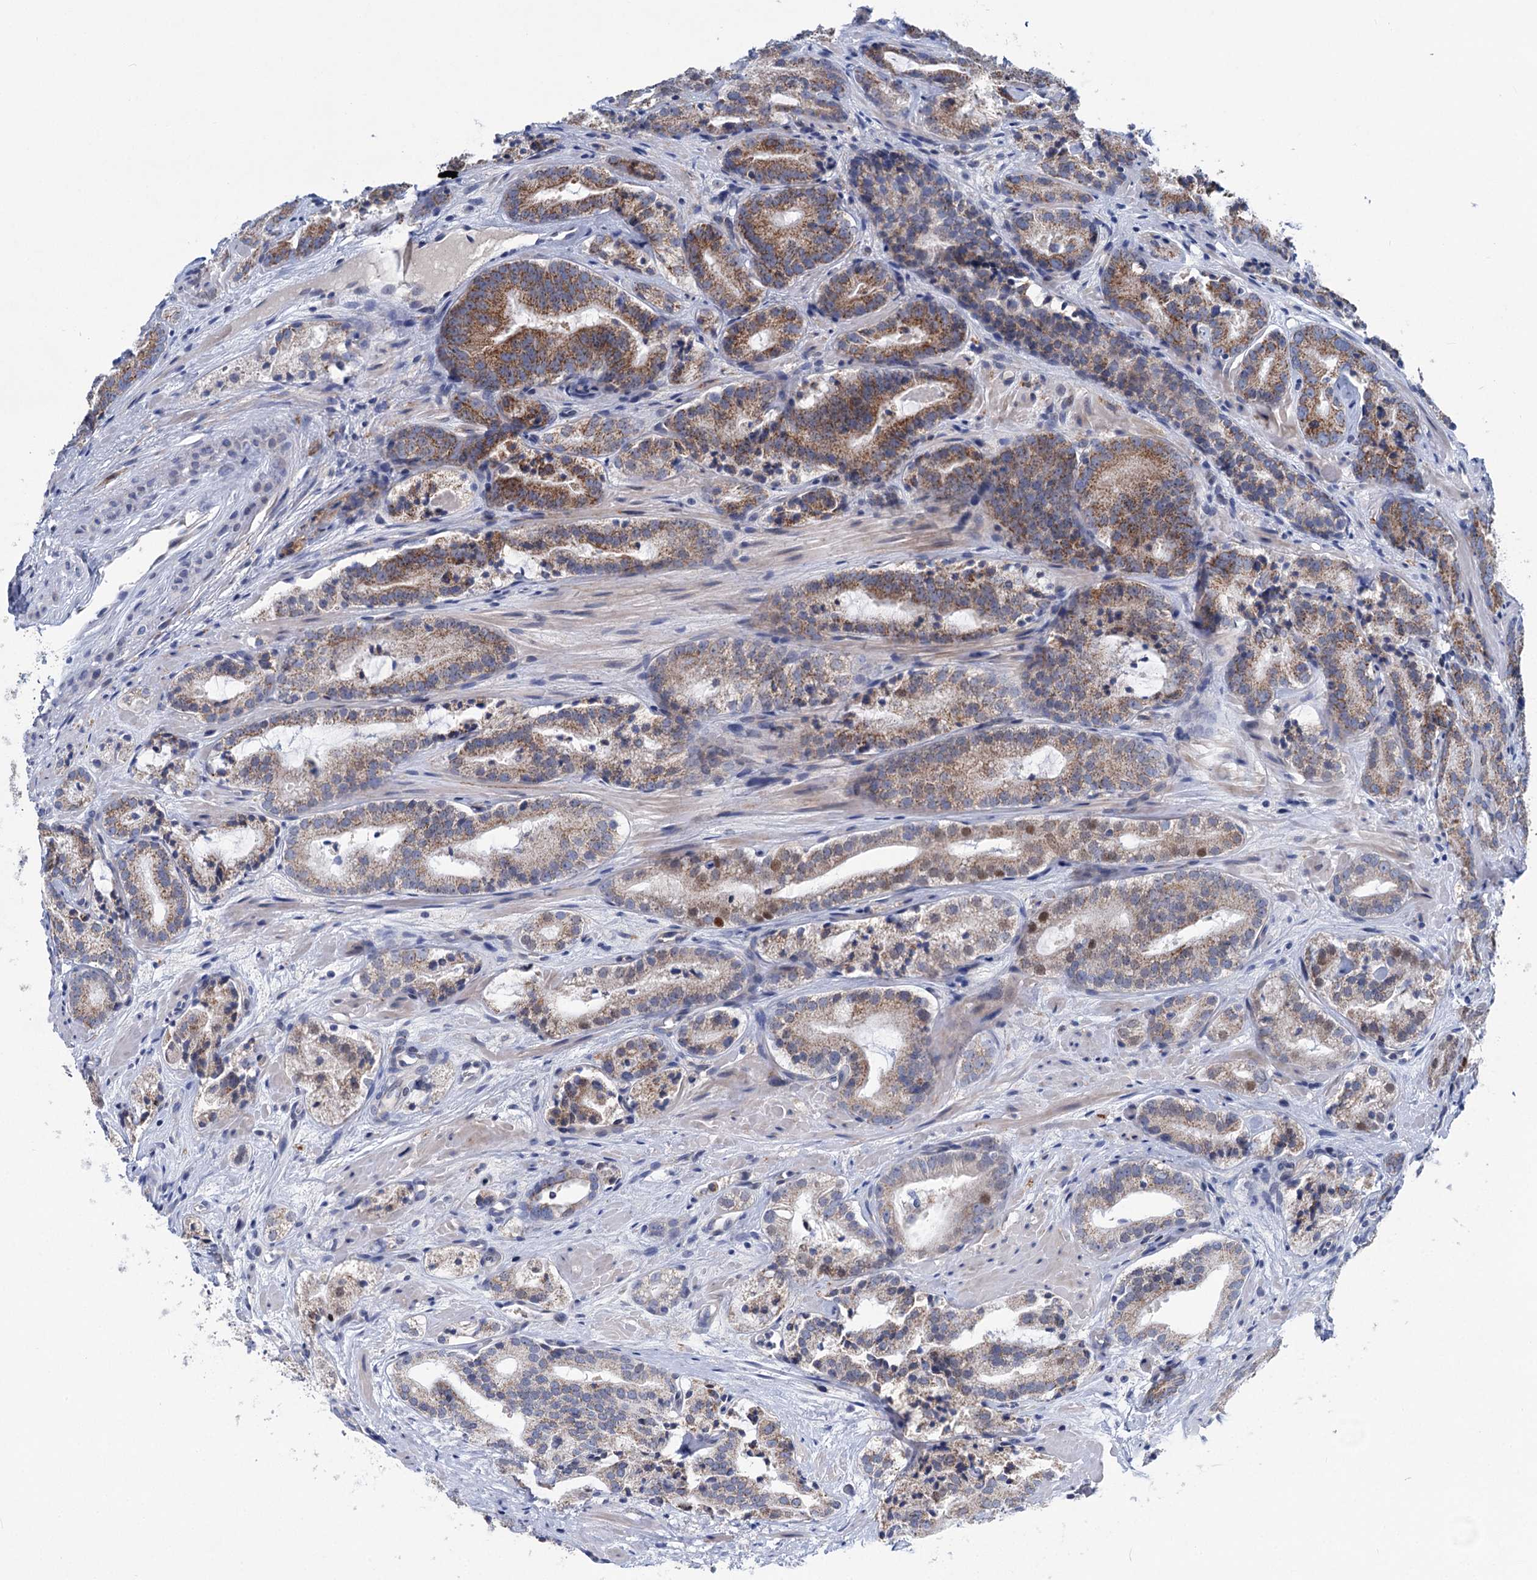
{"staining": {"intensity": "moderate", "quantity": ">75%", "location": "cytoplasmic/membranous"}, "tissue": "prostate cancer", "cell_type": "Tumor cells", "image_type": "cancer", "snomed": [{"axis": "morphology", "description": "Adenocarcinoma, High grade"}, {"axis": "topography", "description": "Prostate"}], "caption": "There is medium levels of moderate cytoplasmic/membranous staining in tumor cells of prostate high-grade adenocarcinoma, as demonstrated by immunohistochemical staining (brown color).", "gene": "CHDH", "patient": {"sex": "male", "age": 57}}